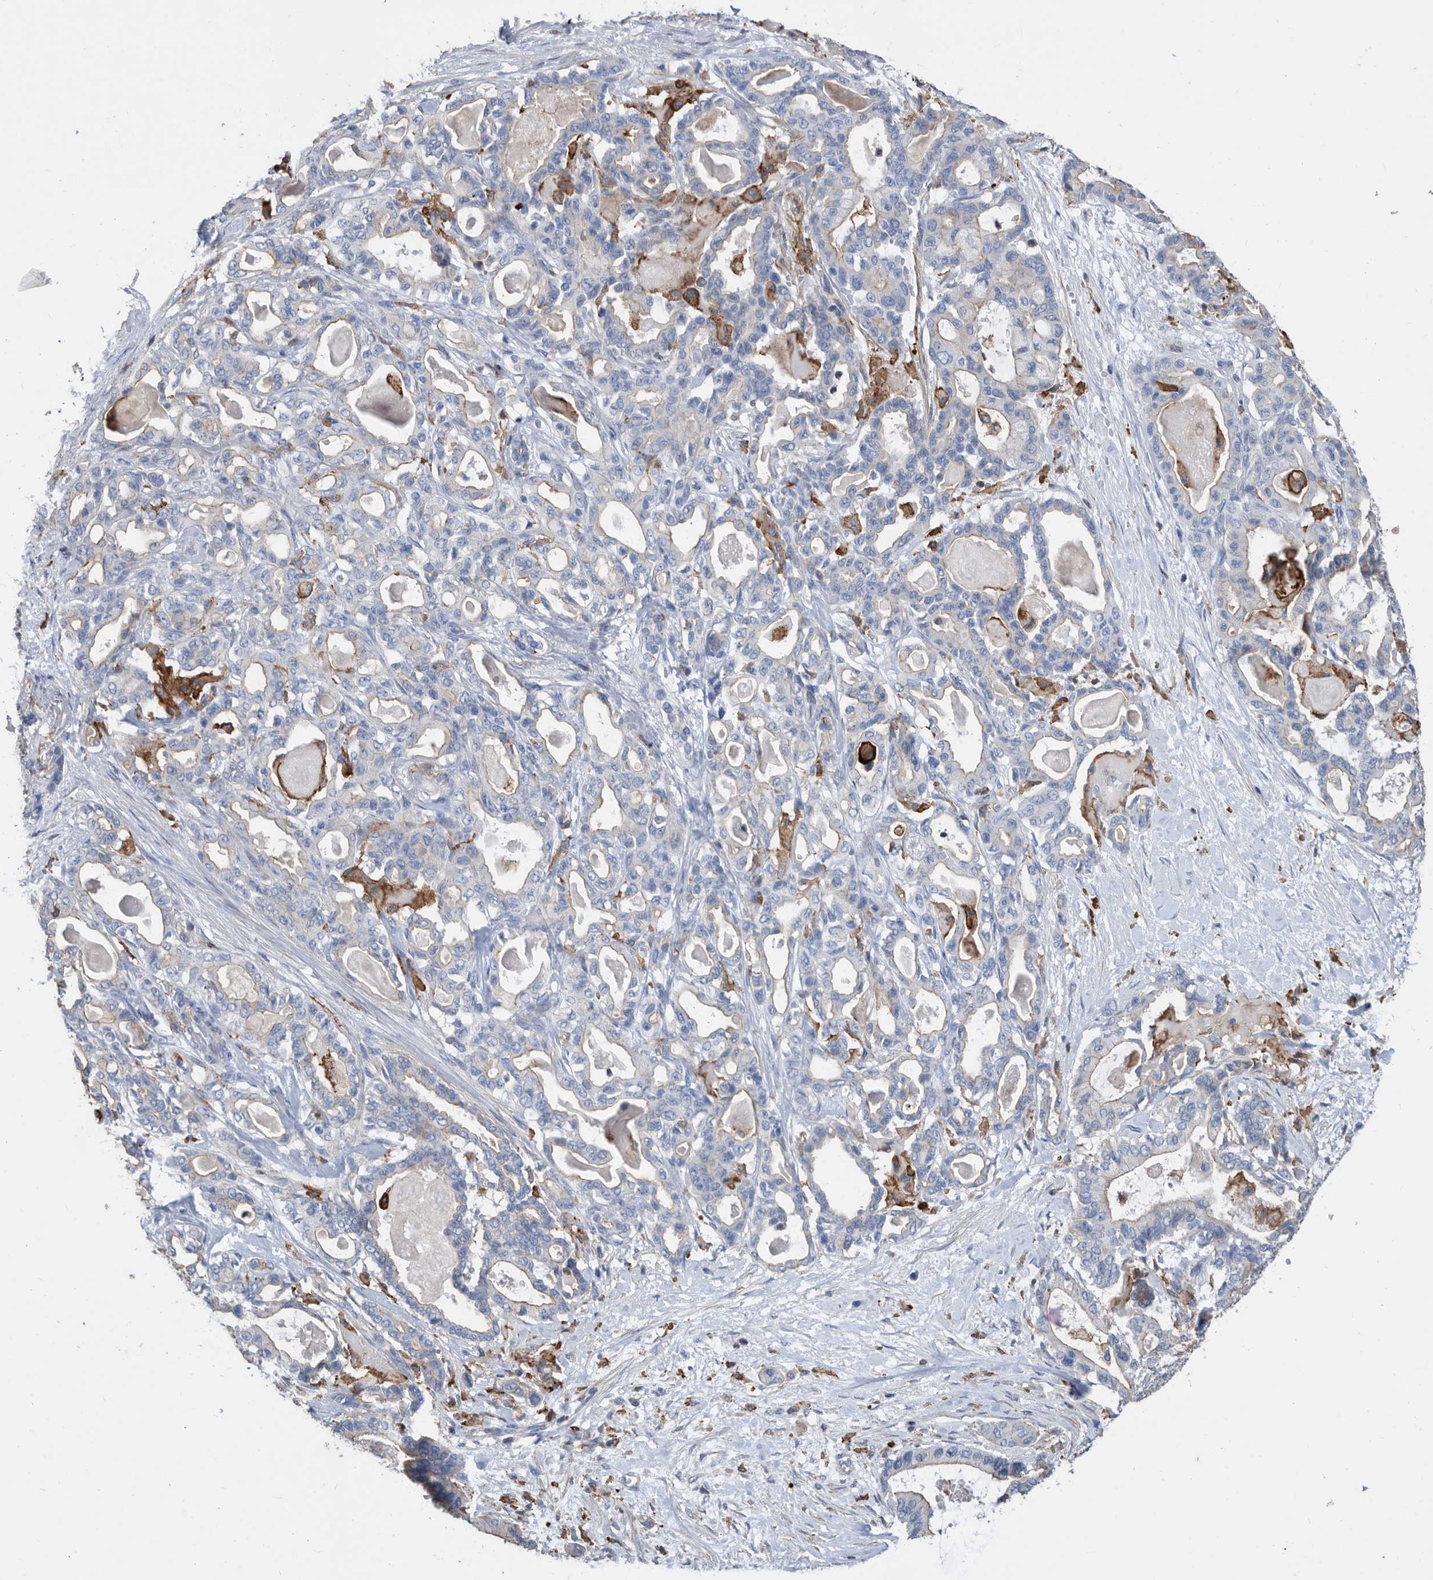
{"staining": {"intensity": "weak", "quantity": "<25%", "location": "cytoplasmic/membranous"}, "tissue": "pancreatic cancer", "cell_type": "Tumor cells", "image_type": "cancer", "snomed": [{"axis": "morphology", "description": "Adenocarcinoma, NOS"}, {"axis": "topography", "description": "Pancreas"}], "caption": "Tumor cells show no significant positivity in adenocarcinoma (pancreatic).", "gene": "MS4A4A", "patient": {"sex": "male", "age": 63}}